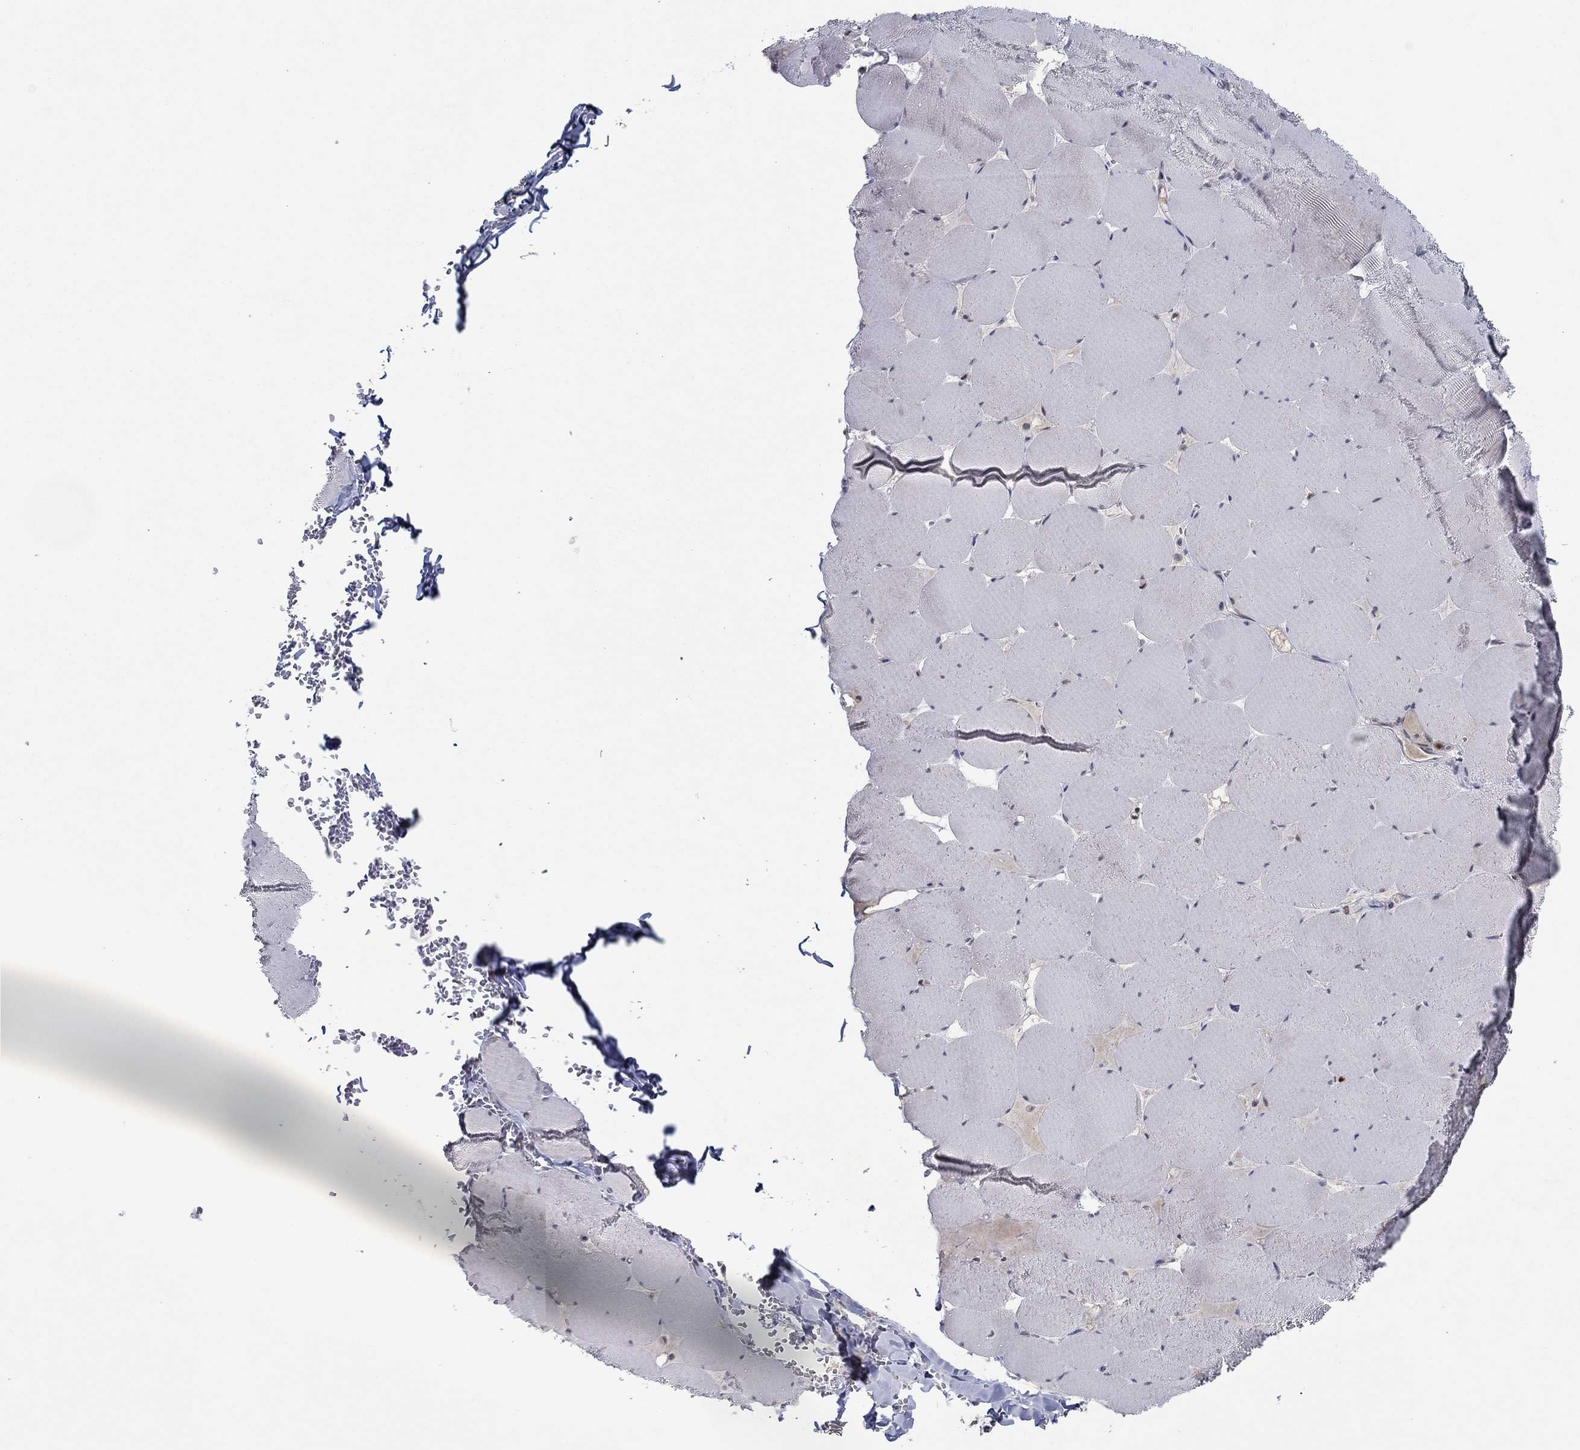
{"staining": {"intensity": "negative", "quantity": "none", "location": "none"}, "tissue": "skeletal muscle", "cell_type": "Myocytes", "image_type": "normal", "snomed": [{"axis": "morphology", "description": "Normal tissue, NOS"}, {"axis": "morphology", "description": "Malignant melanoma, Metastatic site"}, {"axis": "topography", "description": "Skeletal muscle"}], "caption": "An image of human skeletal muscle is negative for staining in myocytes. (DAB (3,3'-diaminobenzidine) immunohistochemistry with hematoxylin counter stain).", "gene": "GATA2", "patient": {"sex": "male", "age": 50}}